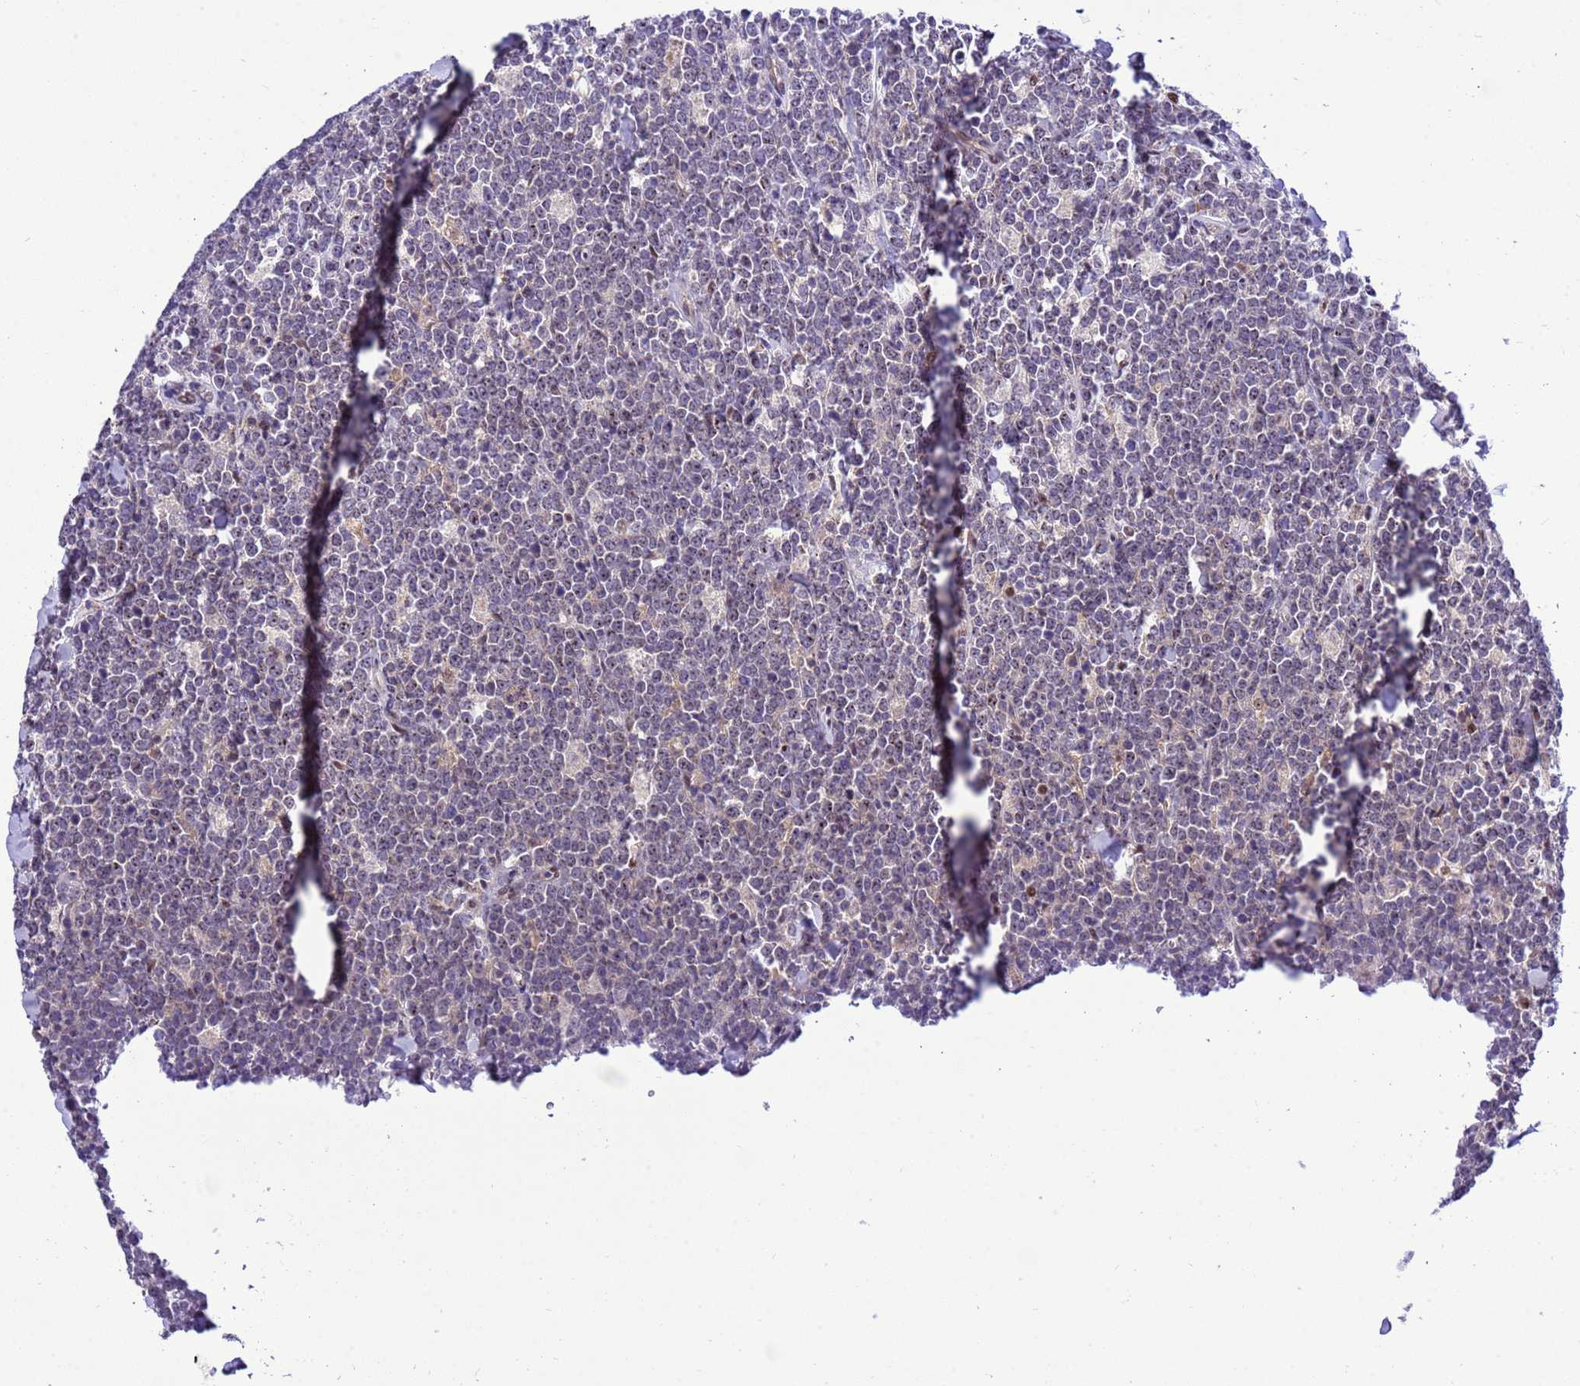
{"staining": {"intensity": "negative", "quantity": "none", "location": "none"}, "tissue": "lymphoma", "cell_type": "Tumor cells", "image_type": "cancer", "snomed": [{"axis": "morphology", "description": "Malignant lymphoma, non-Hodgkin's type, High grade"}, {"axis": "topography", "description": "Small intestine"}], "caption": "This is an immunohistochemistry (IHC) micrograph of high-grade malignant lymphoma, non-Hodgkin's type. There is no expression in tumor cells.", "gene": "RASD1", "patient": {"sex": "male", "age": 8}}